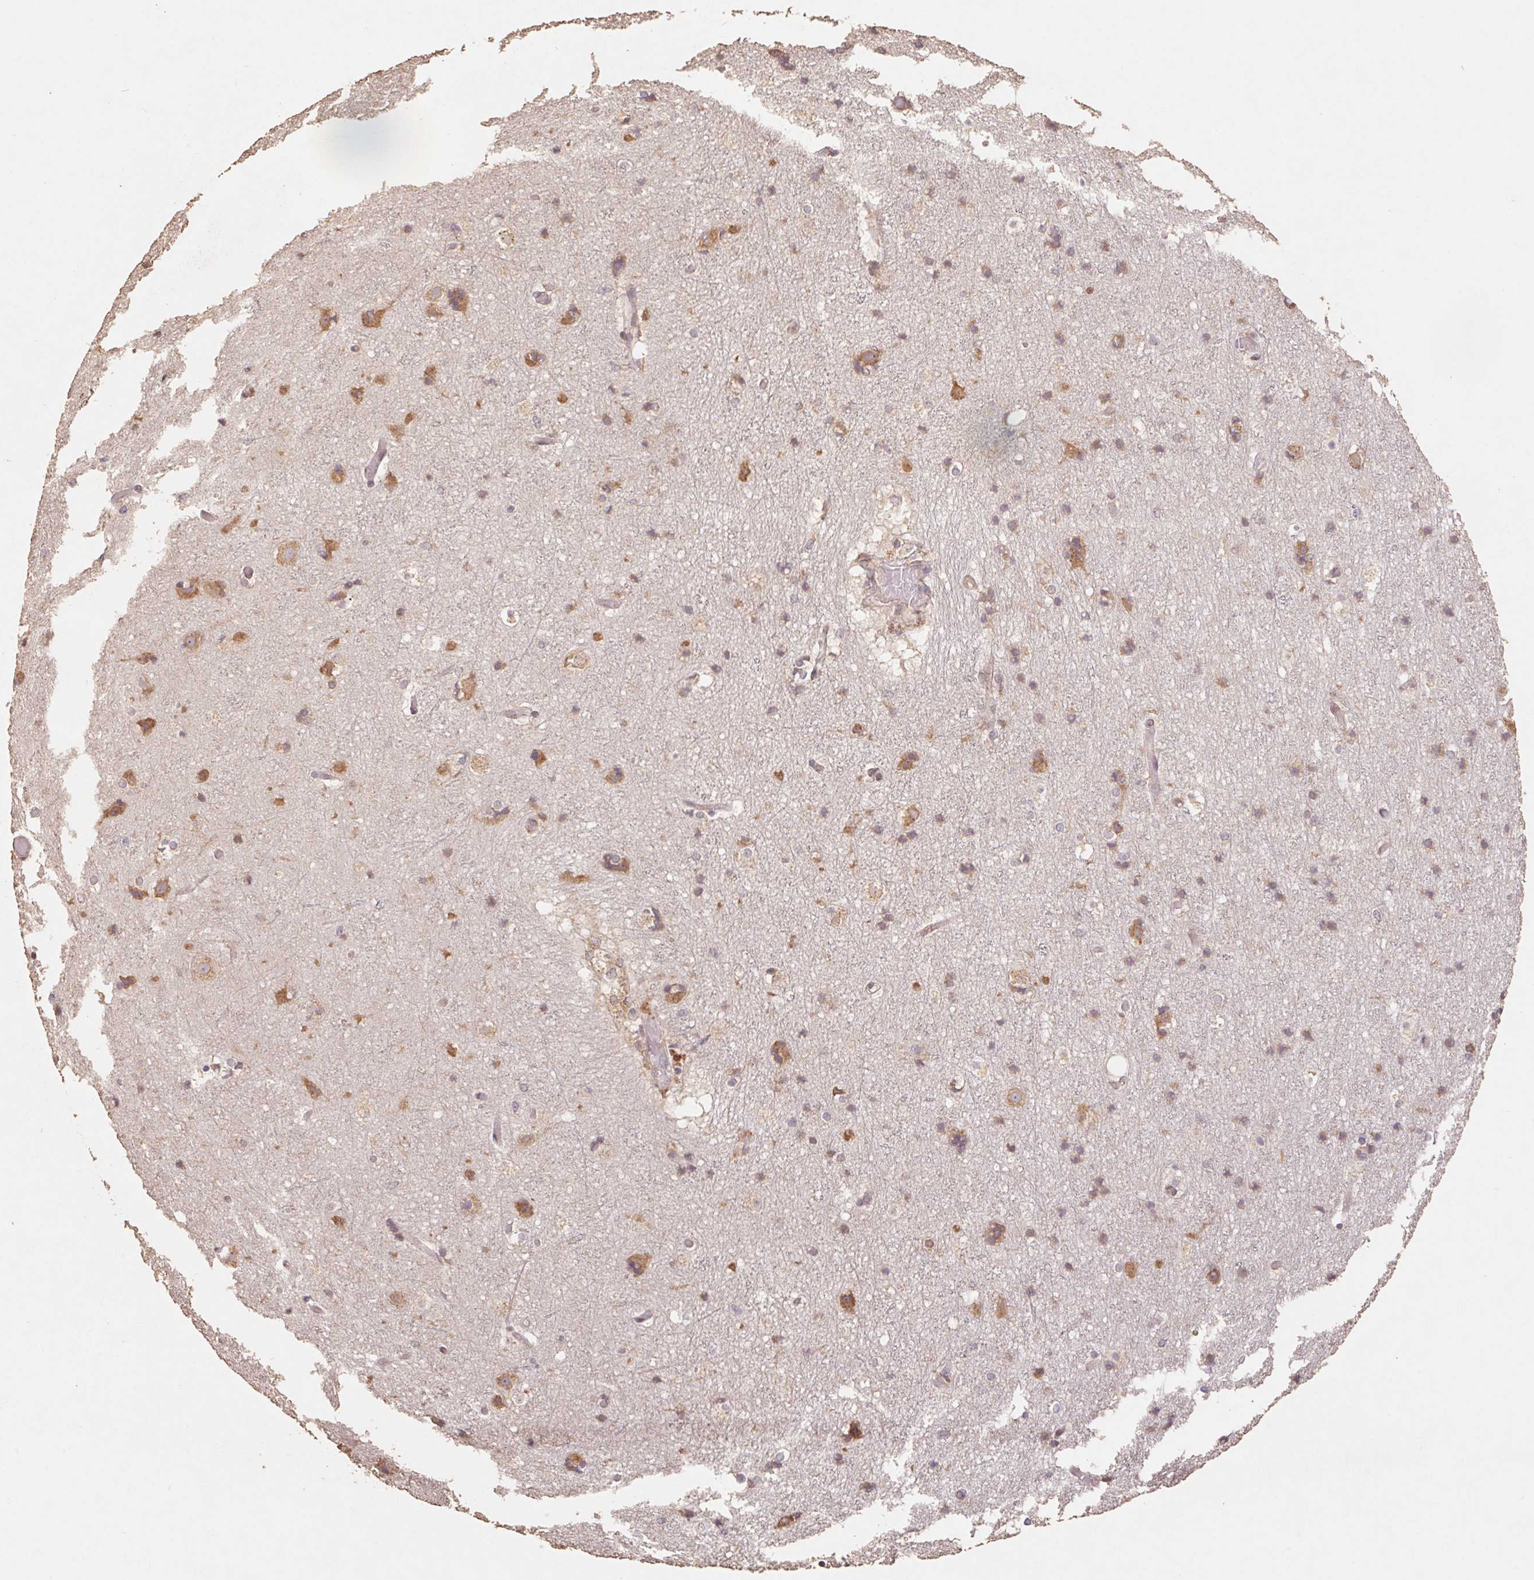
{"staining": {"intensity": "weak", "quantity": ">75%", "location": "cytoplasmic/membranous"}, "tissue": "cerebral cortex", "cell_type": "Endothelial cells", "image_type": "normal", "snomed": [{"axis": "morphology", "description": "Normal tissue, NOS"}, {"axis": "topography", "description": "Cerebral cortex"}], "caption": "A brown stain highlights weak cytoplasmic/membranous expression of a protein in endothelial cells of normal cerebral cortex.", "gene": "RPL27A", "patient": {"sex": "female", "age": 52}}